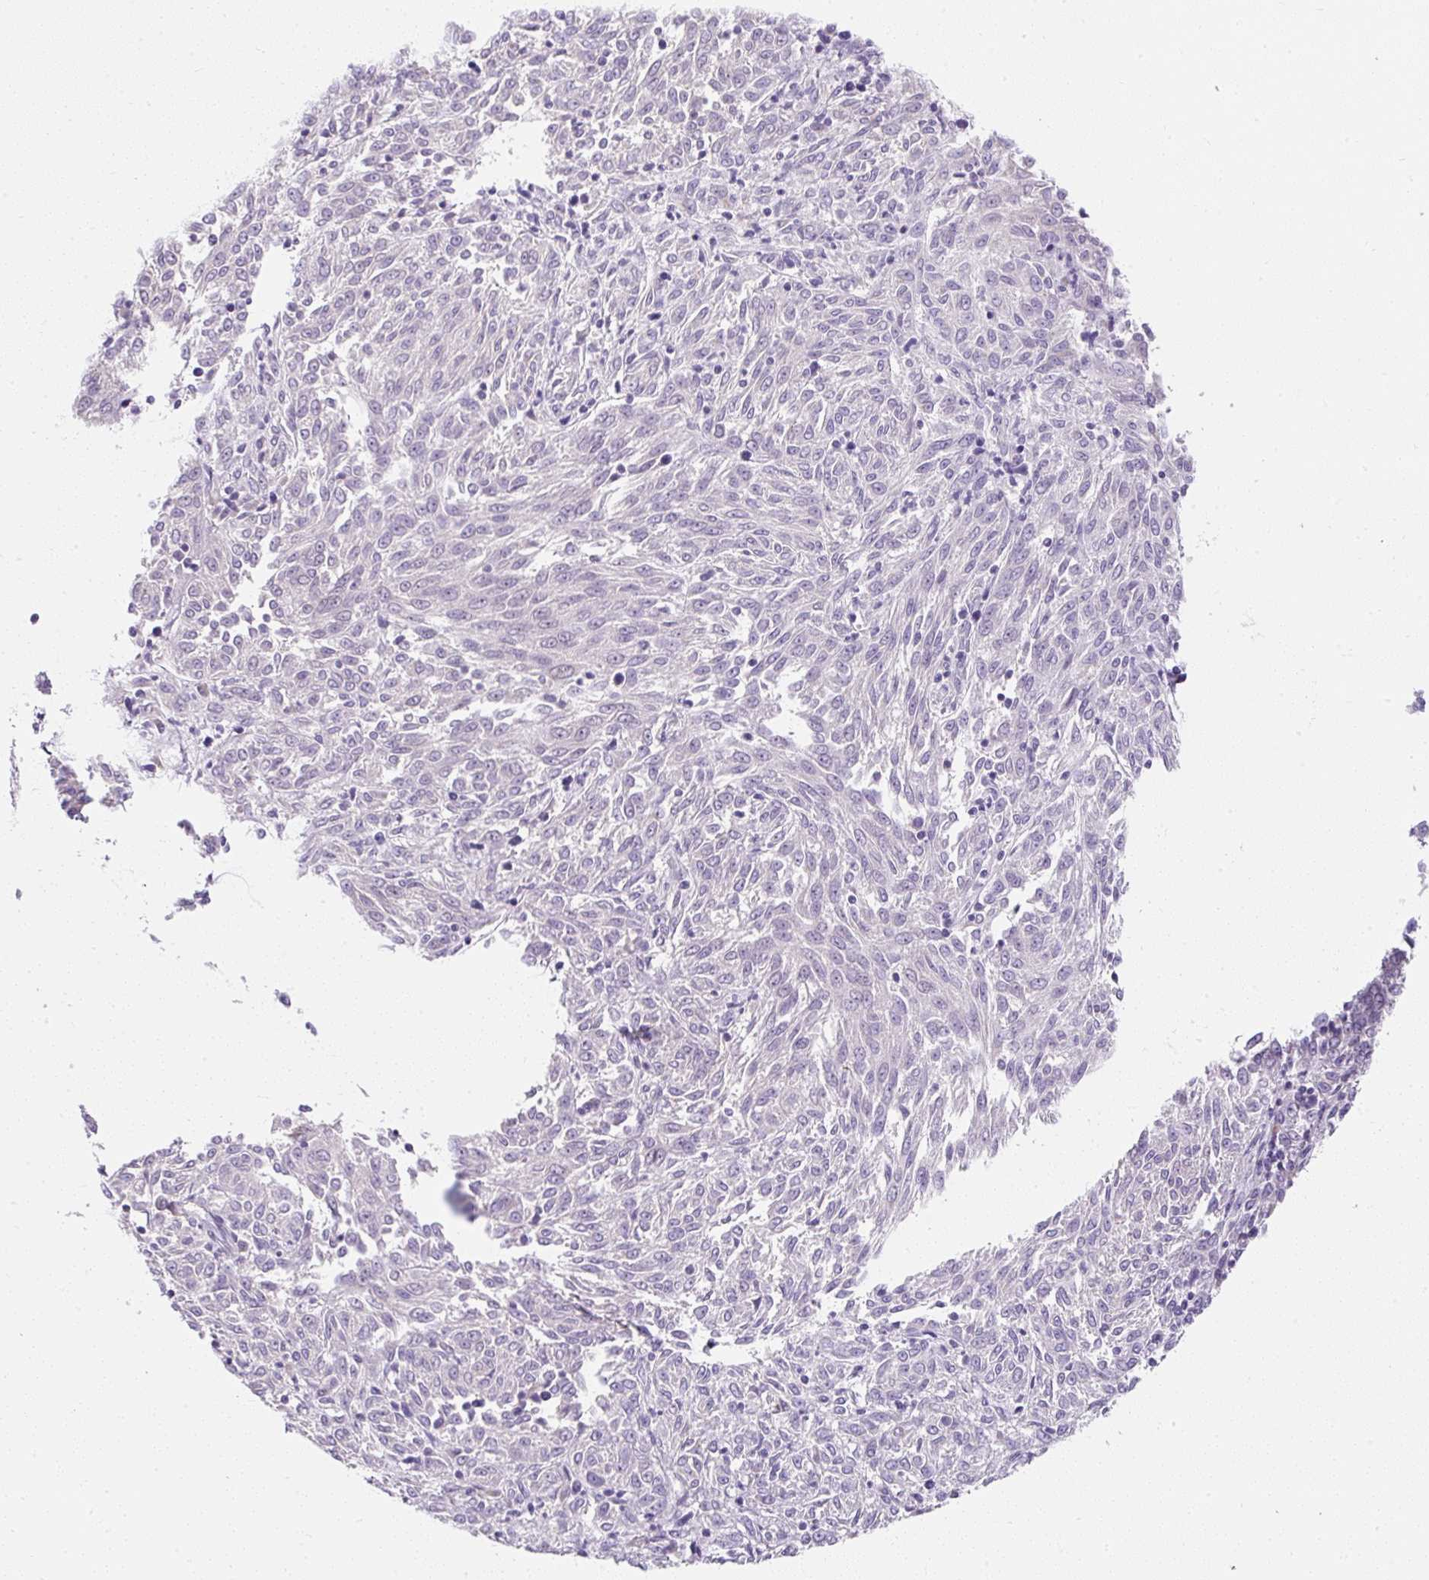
{"staining": {"intensity": "negative", "quantity": "none", "location": "none"}, "tissue": "melanoma", "cell_type": "Tumor cells", "image_type": "cancer", "snomed": [{"axis": "morphology", "description": "Malignant melanoma, NOS"}, {"axis": "topography", "description": "Skin"}], "caption": "The histopathology image shows no staining of tumor cells in malignant melanoma. The staining is performed using DAB brown chromogen with nuclei counter-stained in using hematoxylin.", "gene": "DTX4", "patient": {"sex": "female", "age": 72}}